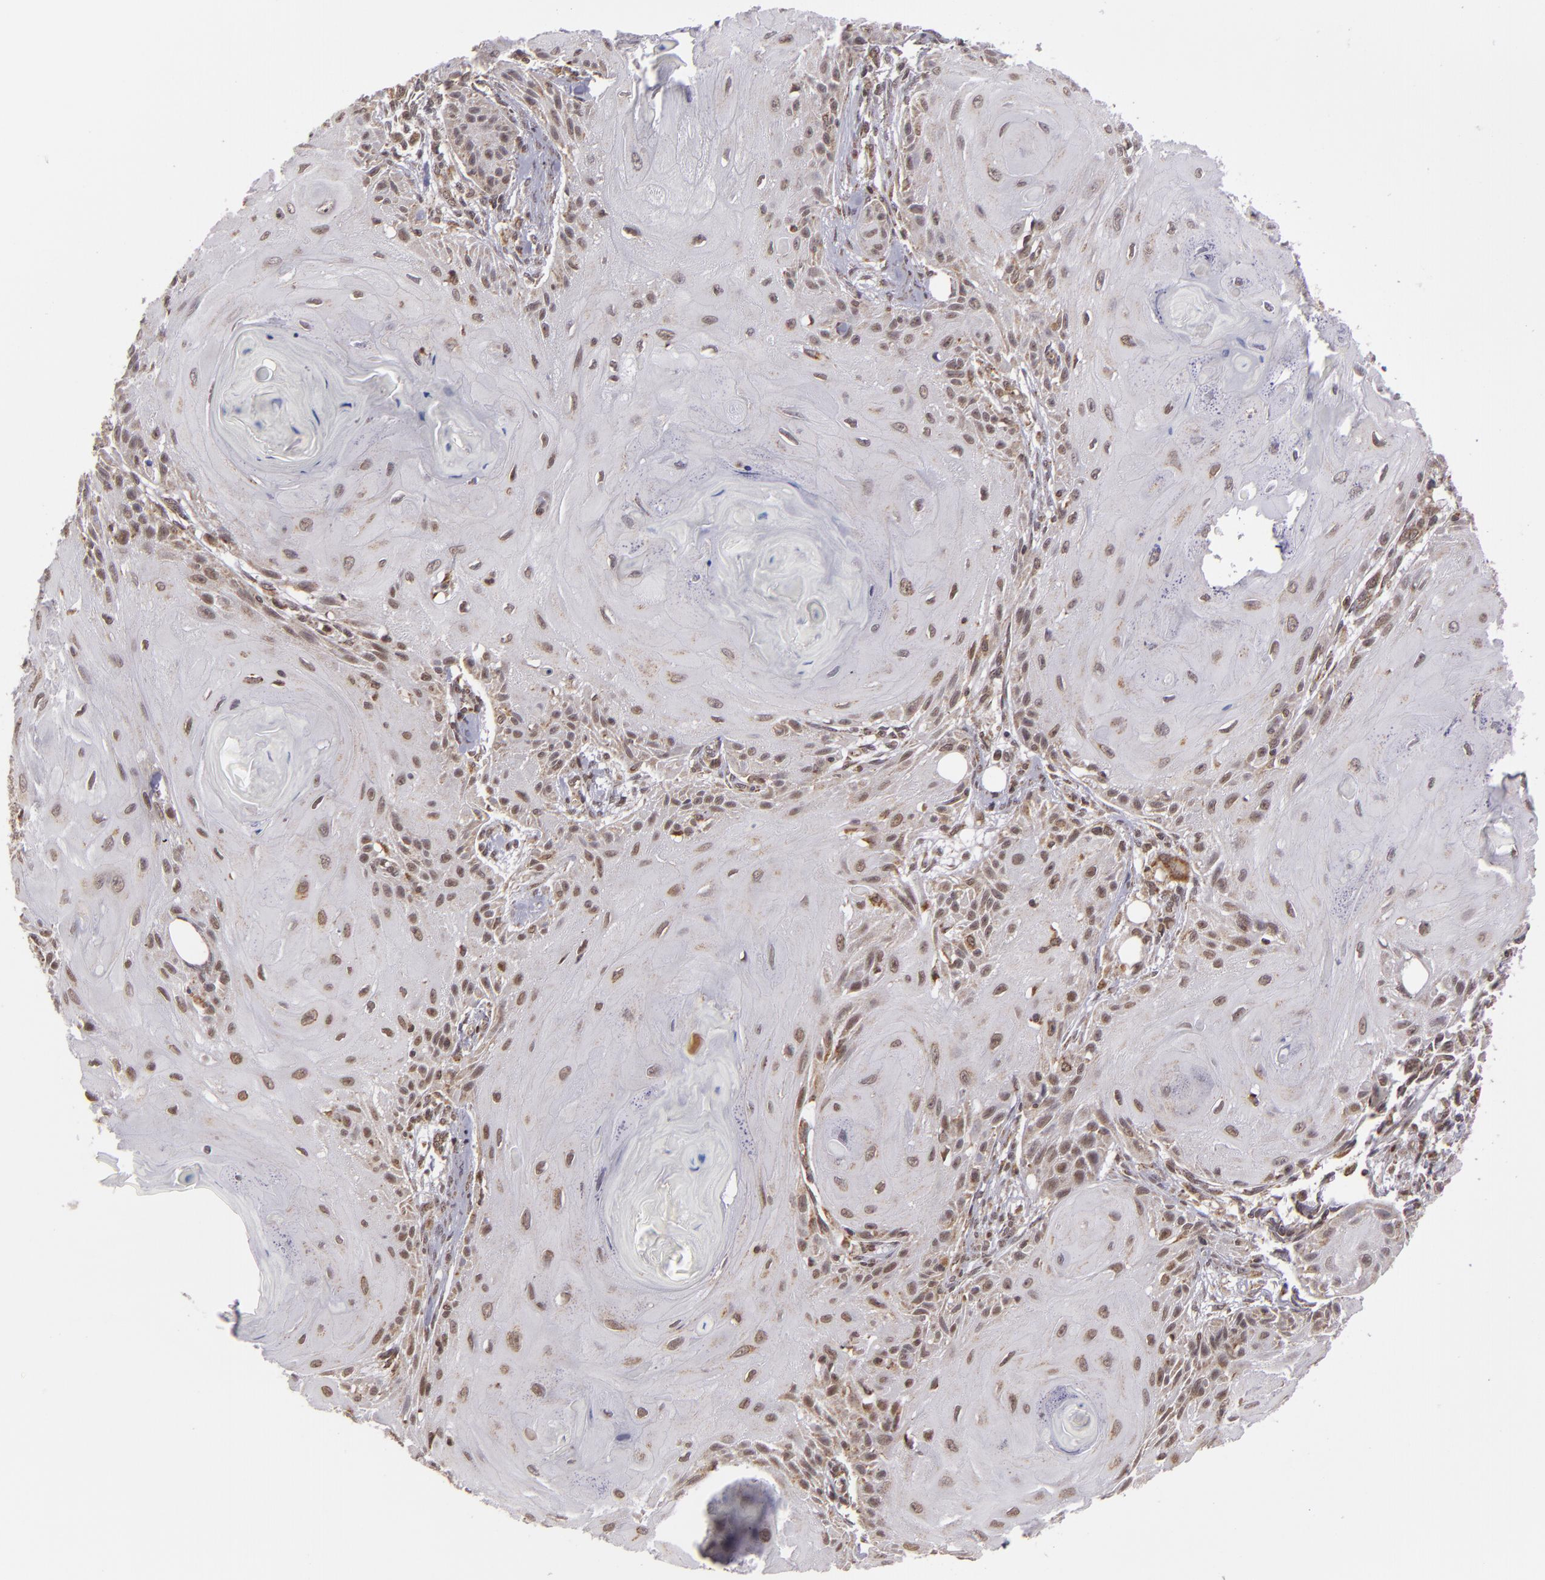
{"staining": {"intensity": "weak", "quantity": ">75%", "location": "nuclear"}, "tissue": "skin cancer", "cell_type": "Tumor cells", "image_type": "cancer", "snomed": [{"axis": "morphology", "description": "Squamous cell carcinoma, NOS"}, {"axis": "topography", "description": "Skin"}], "caption": "Immunohistochemistry (IHC) photomicrograph of neoplastic tissue: squamous cell carcinoma (skin) stained using immunohistochemistry shows low levels of weak protein expression localized specifically in the nuclear of tumor cells, appearing as a nuclear brown color.", "gene": "MXD1", "patient": {"sex": "female", "age": 88}}